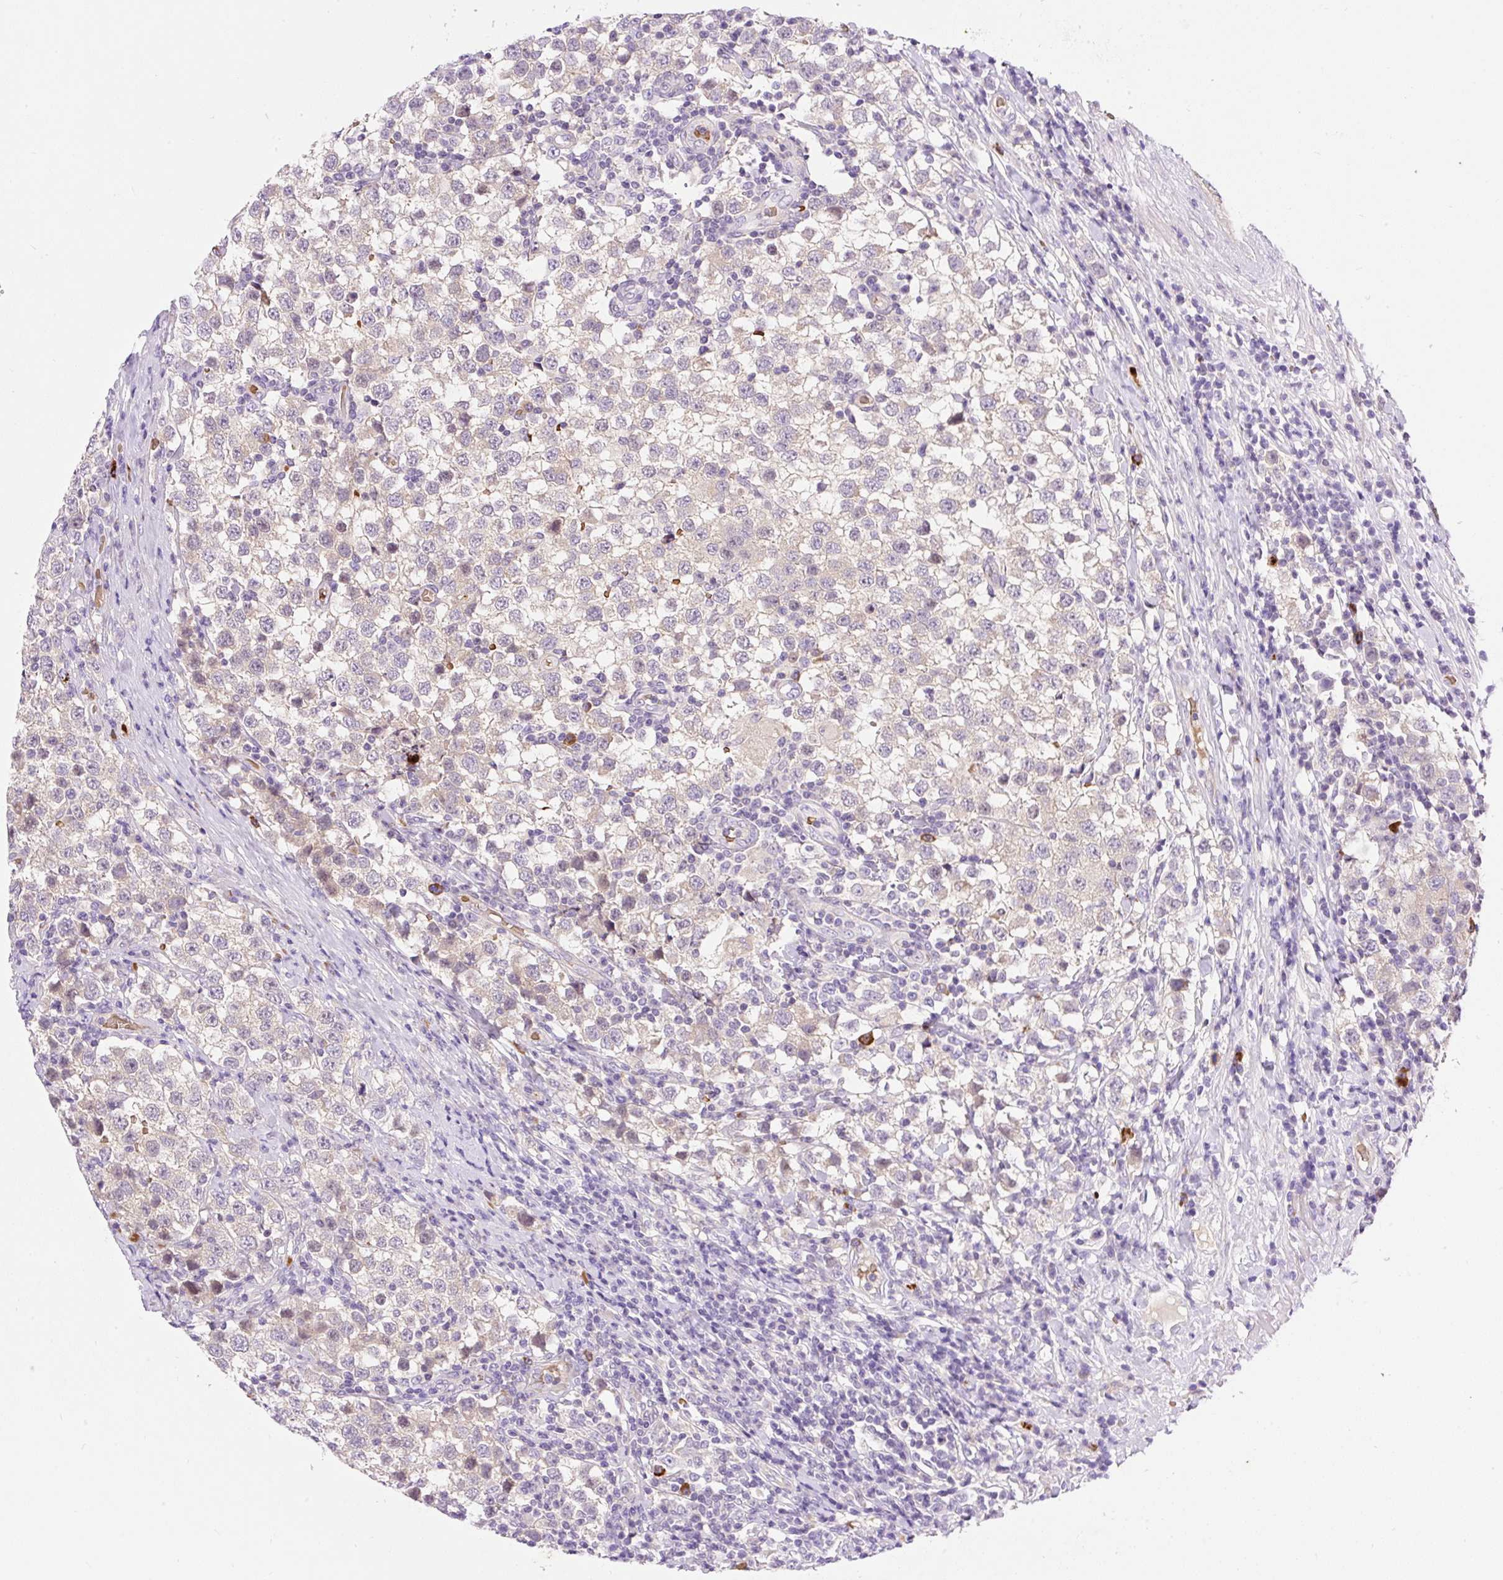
{"staining": {"intensity": "negative", "quantity": "none", "location": "none"}, "tissue": "testis cancer", "cell_type": "Tumor cells", "image_type": "cancer", "snomed": [{"axis": "morphology", "description": "Seminoma, NOS"}, {"axis": "topography", "description": "Testis"}], "caption": "The photomicrograph exhibits no staining of tumor cells in testis cancer (seminoma). Nuclei are stained in blue.", "gene": "LHFPL5", "patient": {"sex": "male", "age": 34}}